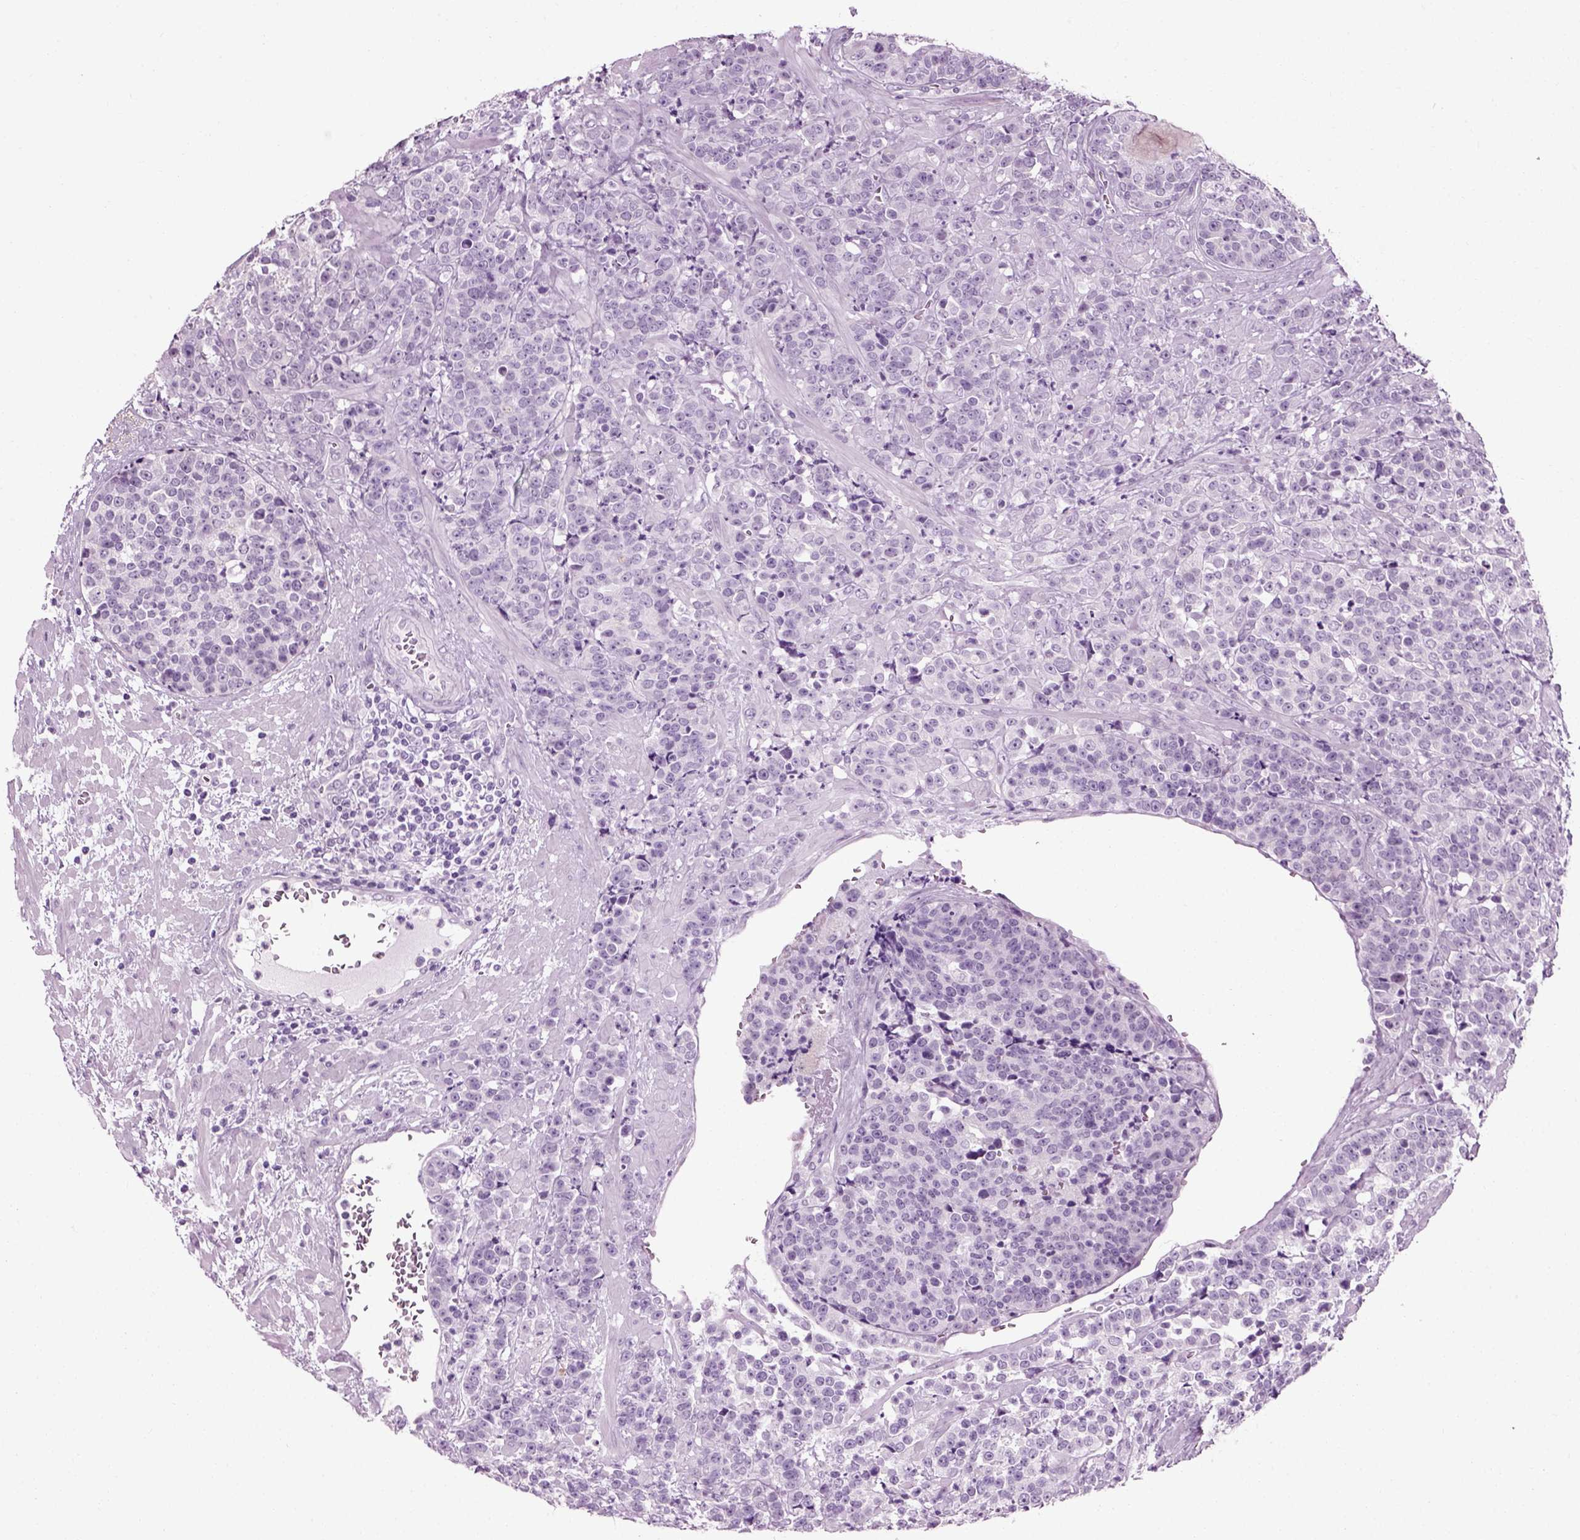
{"staining": {"intensity": "negative", "quantity": "none", "location": "none"}, "tissue": "prostate cancer", "cell_type": "Tumor cells", "image_type": "cancer", "snomed": [{"axis": "morphology", "description": "Adenocarcinoma, NOS"}, {"axis": "topography", "description": "Prostate"}], "caption": "The photomicrograph demonstrates no staining of tumor cells in prostate cancer.", "gene": "SLC26A8", "patient": {"sex": "male", "age": 67}}